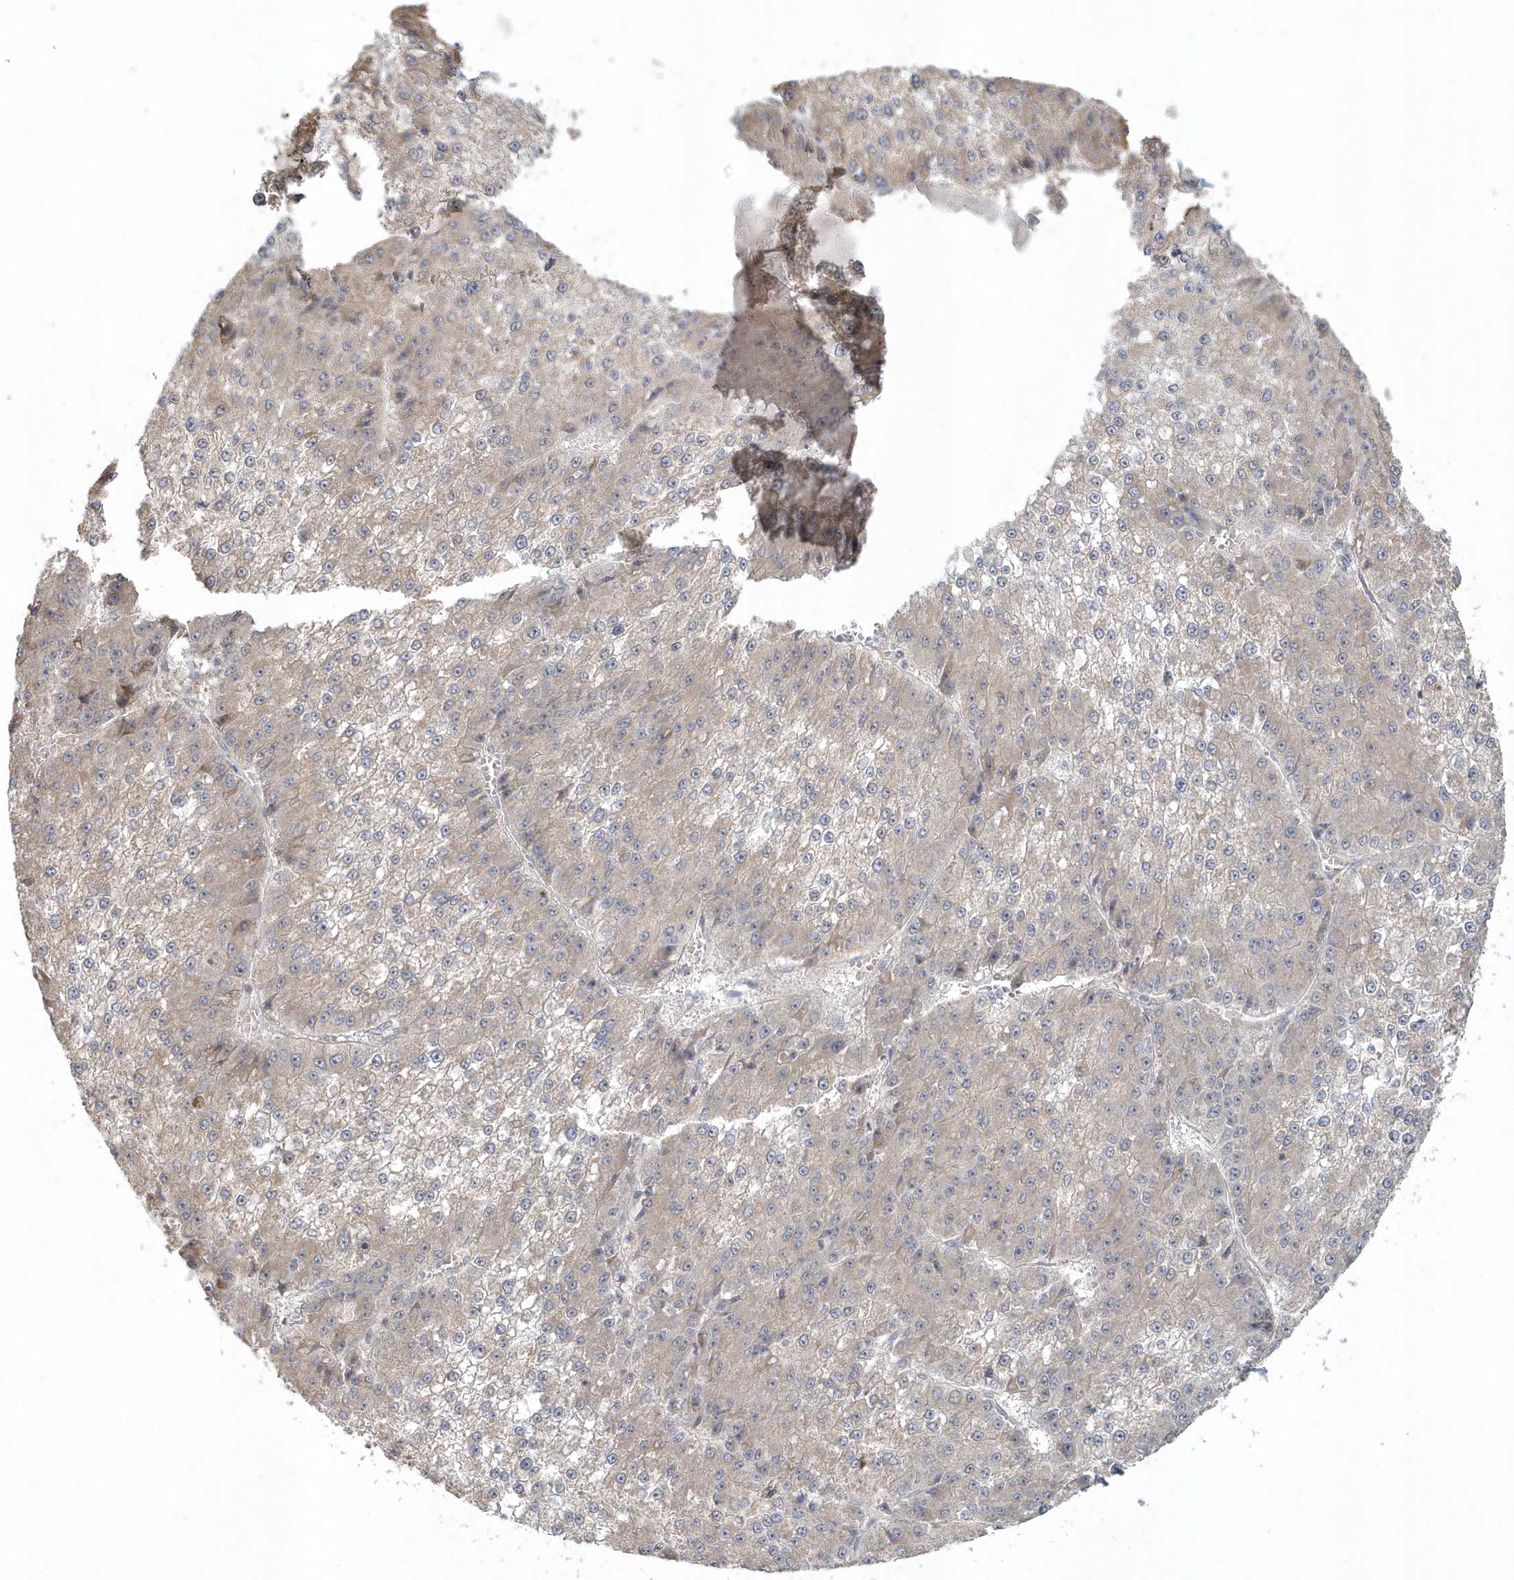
{"staining": {"intensity": "negative", "quantity": "none", "location": "none"}, "tissue": "liver cancer", "cell_type": "Tumor cells", "image_type": "cancer", "snomed": [{"axis": "morphology", "description": "Carcinoma, Hepatocellular, NOS"}, {"axis": "topography", "description": "Liver"}], "caption": "This is an immunohistochemistry histopathology image of liver hepatocellular carcinoma. There is no expression in tumor cells.", "gene": "THG1L", "patient": {"sex": "female", "age": 73}}